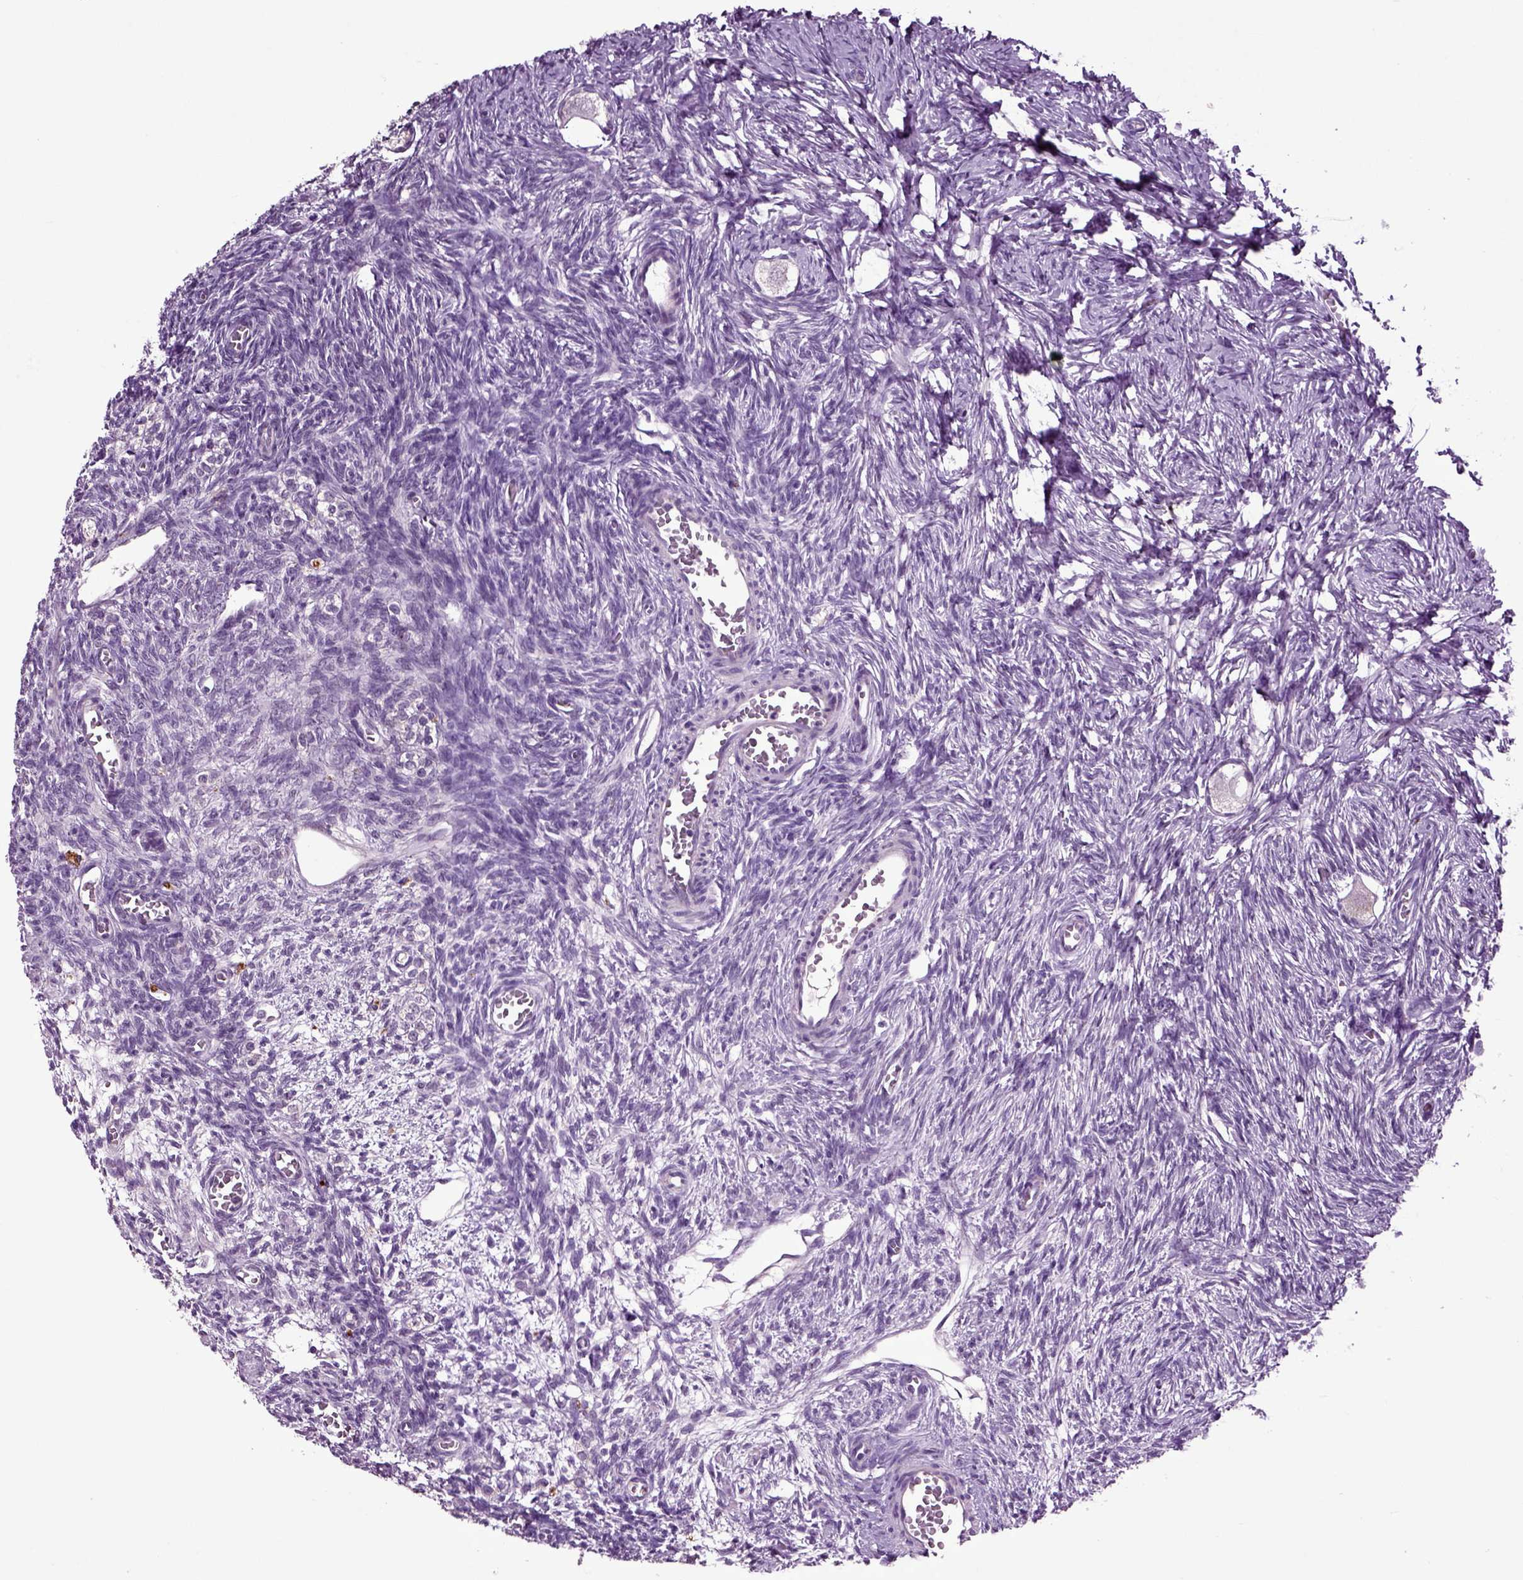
{"staining": {"intensity": "negative", "quantity": "none", "location": "none"}, "tissue": "ovary", "cell_type": "Follicle cells", "image_type": "normal", "snomed": [{"axis": "morphology", "description": "Normal tissue, NOS"}, {"axis": "topography", "description": "Ovary"}], "caption": "IHC histopathology image of normal ovary stained for a protein (brown), which displays no positivity in follicle cells. (Brightfield microscopy of DAB immunohistochemistry at high magnification).", "gene": "CRHR1", "patient": {"sex": "female", "age": 27}}